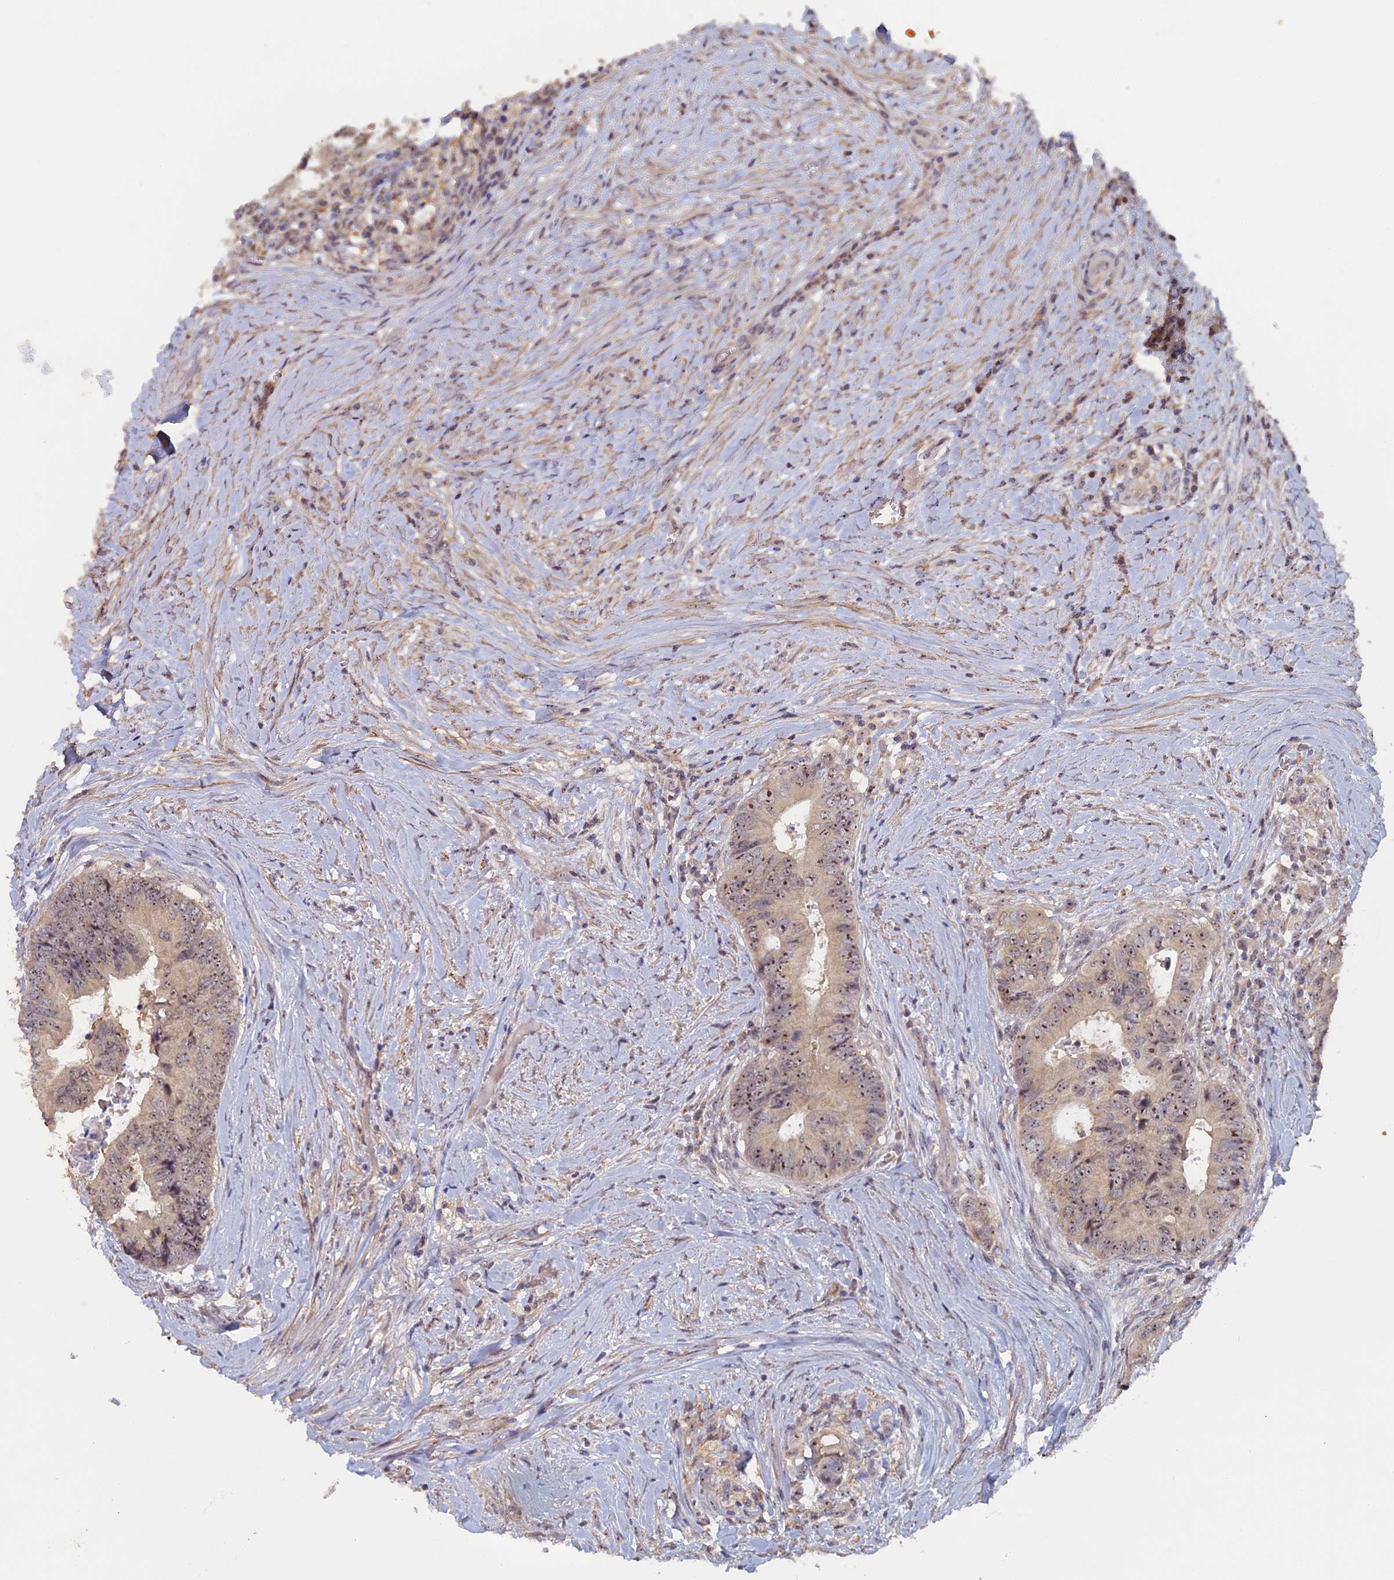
{"staining": {"intensity": "moderate", "quantity": ">75%", "location": "nuclear"}, "tissue": "colorectal cancer", "cell_type": "Tumor cells", "image_type": "cancer", "snomed": [{"axis": "morphology", "description": "Adenocarcinoma, NOS"}, {"axis": "topography", "description": "Colon"}], "caption": "Protein expression analysis of adenocarcinoma (colorectal) displays moderate nuclear positivity in approximately >75% of tumor cells. (brown staining indicates protein expression, while blue staining denotes nuclei).", "gene": "FAM98C", "patient": {"sex": "male", "age": 85}}